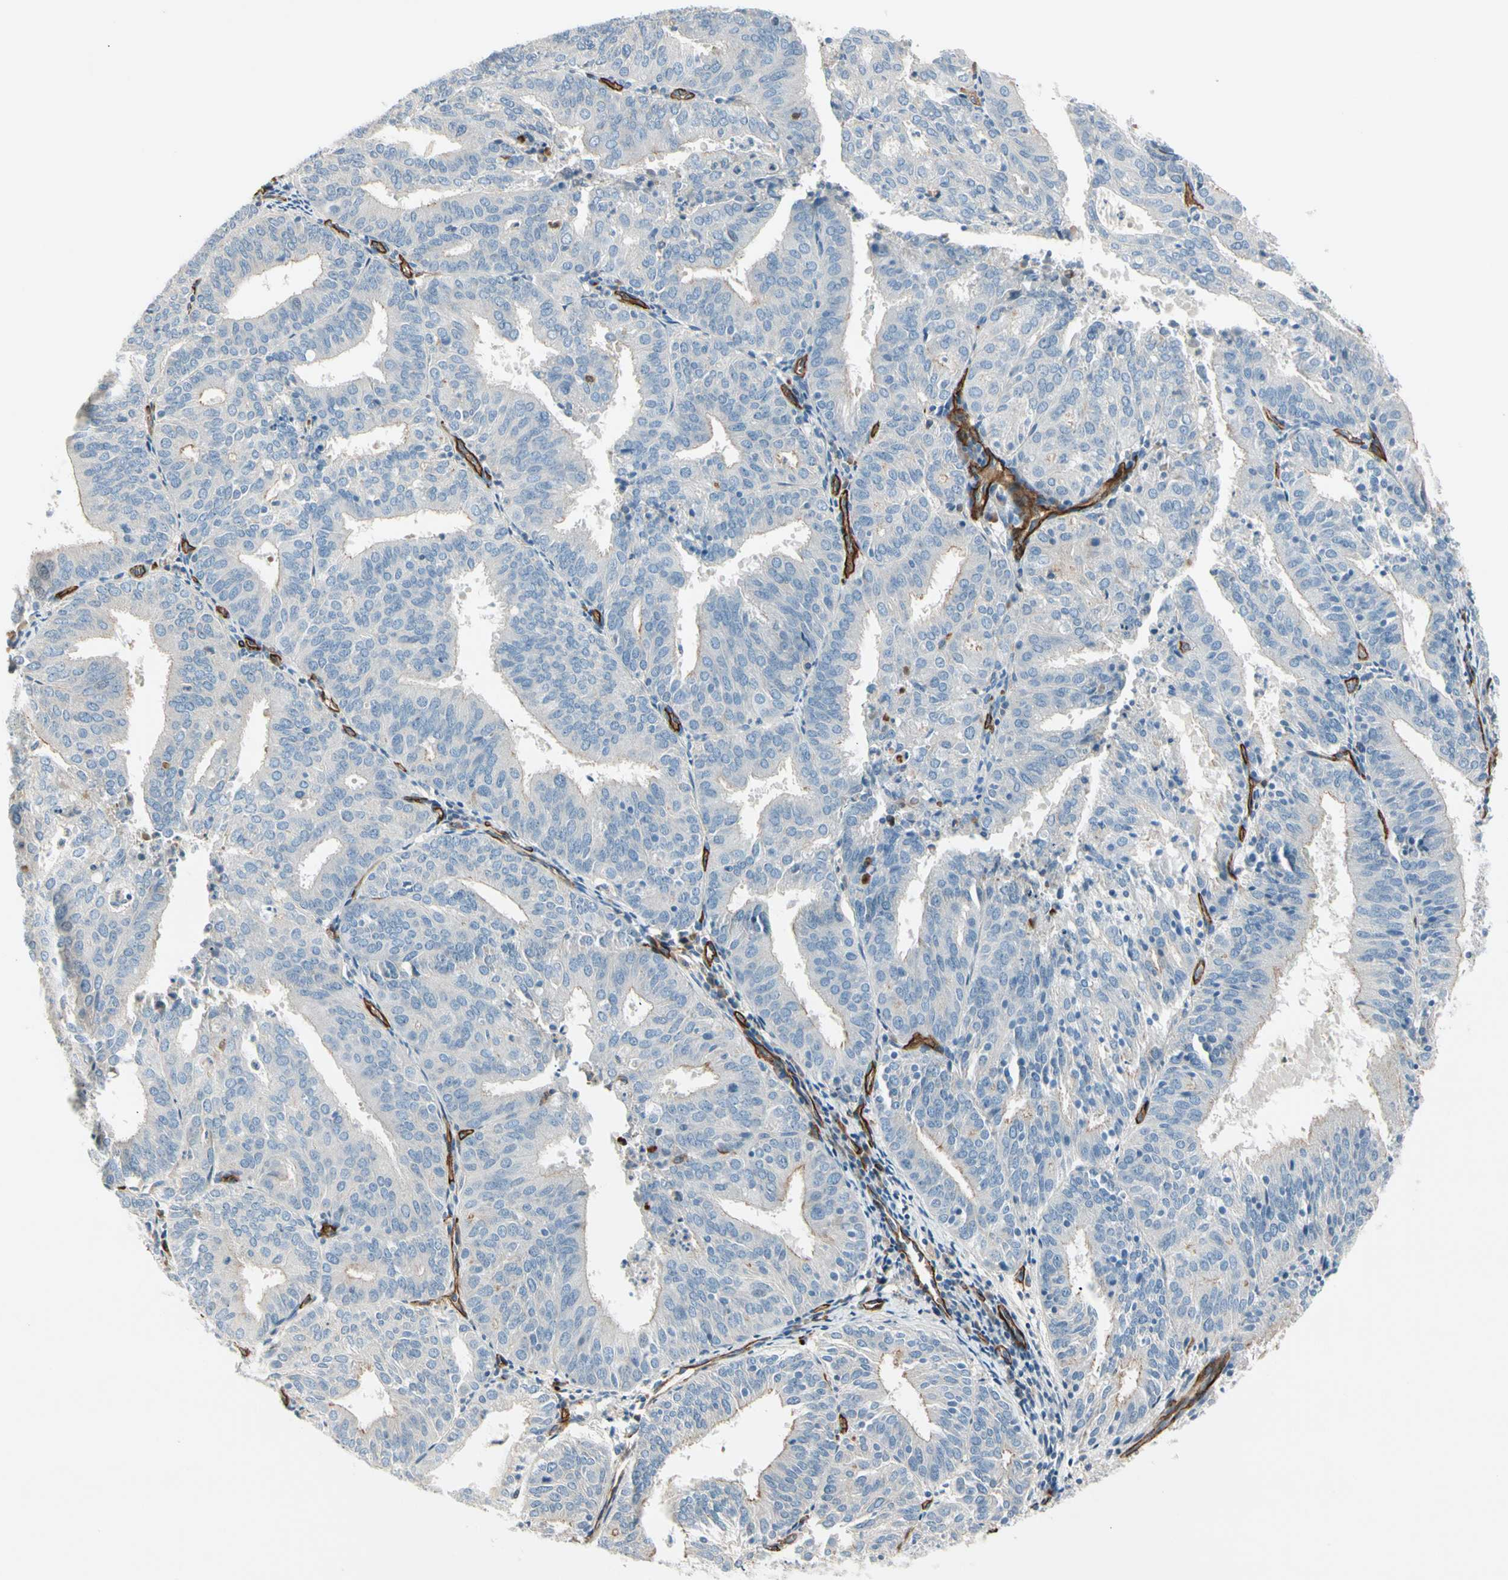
{"staining": {"intensity": "negative", "quantity": "none", "location": "none"}, "tissue": "endometrial cancer", "cell_type": "Tumor cells", "image_type": "cancer", "snomed": [{"axis": "morphology", "description": "Adenocarcinoma, NOS"}, {"axis": "topography", "description": "Uterus"}], "caption": "Immunohistochemical staining of human adenocarcinoma (endometrial) exhibits no significant expression in tumor cells. (Brightfield microscopy of DAB (3,3'-diaminobenzidine) immunohistochemistry (IHC) at high magnification).", "gene": "CD93", "patient": {"sex": "female", "age": 60}}